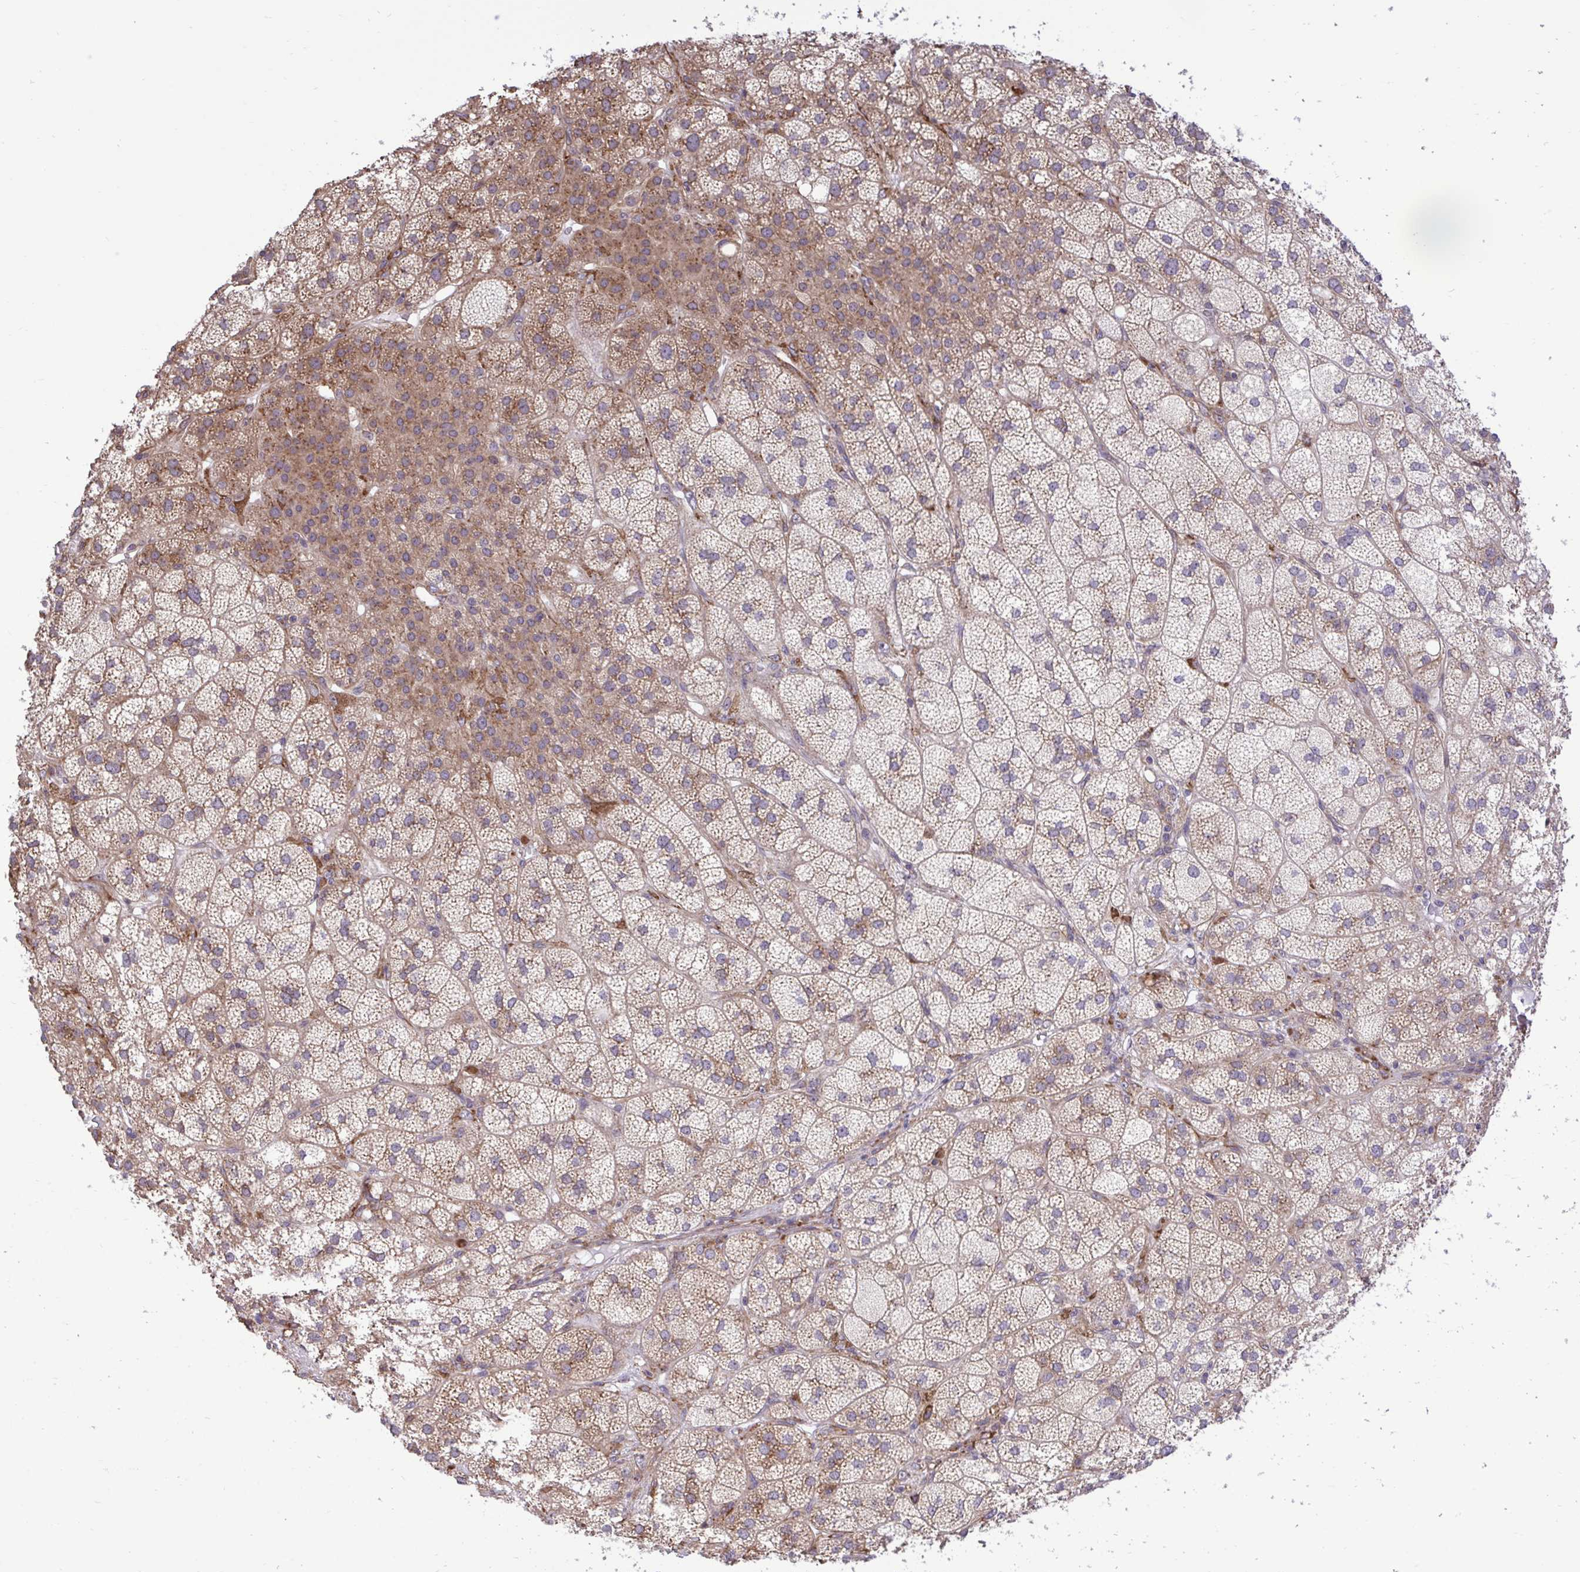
{"staining": {"intensity": "moderate", "quantity": ">75%", "location": "cytoplasmic/membranous"}, "tissue": "adrenal gland", "cell_type": "Glandular cells", "image_type": "normal", "snomed": [{"axis": "morphology", "description": "Normal tissue, NOS"}, {"axis": "topography", "description": "Adrenal gland"}], "caption": "About >75% of glandular cells in normal adrenal gland demonstrate moderate cytoplasmic/membranous protein expression as visualized by brown immunohistochemical staining.", "gene": "RPS15", "patient": {"sex": "female", "age": 60}}